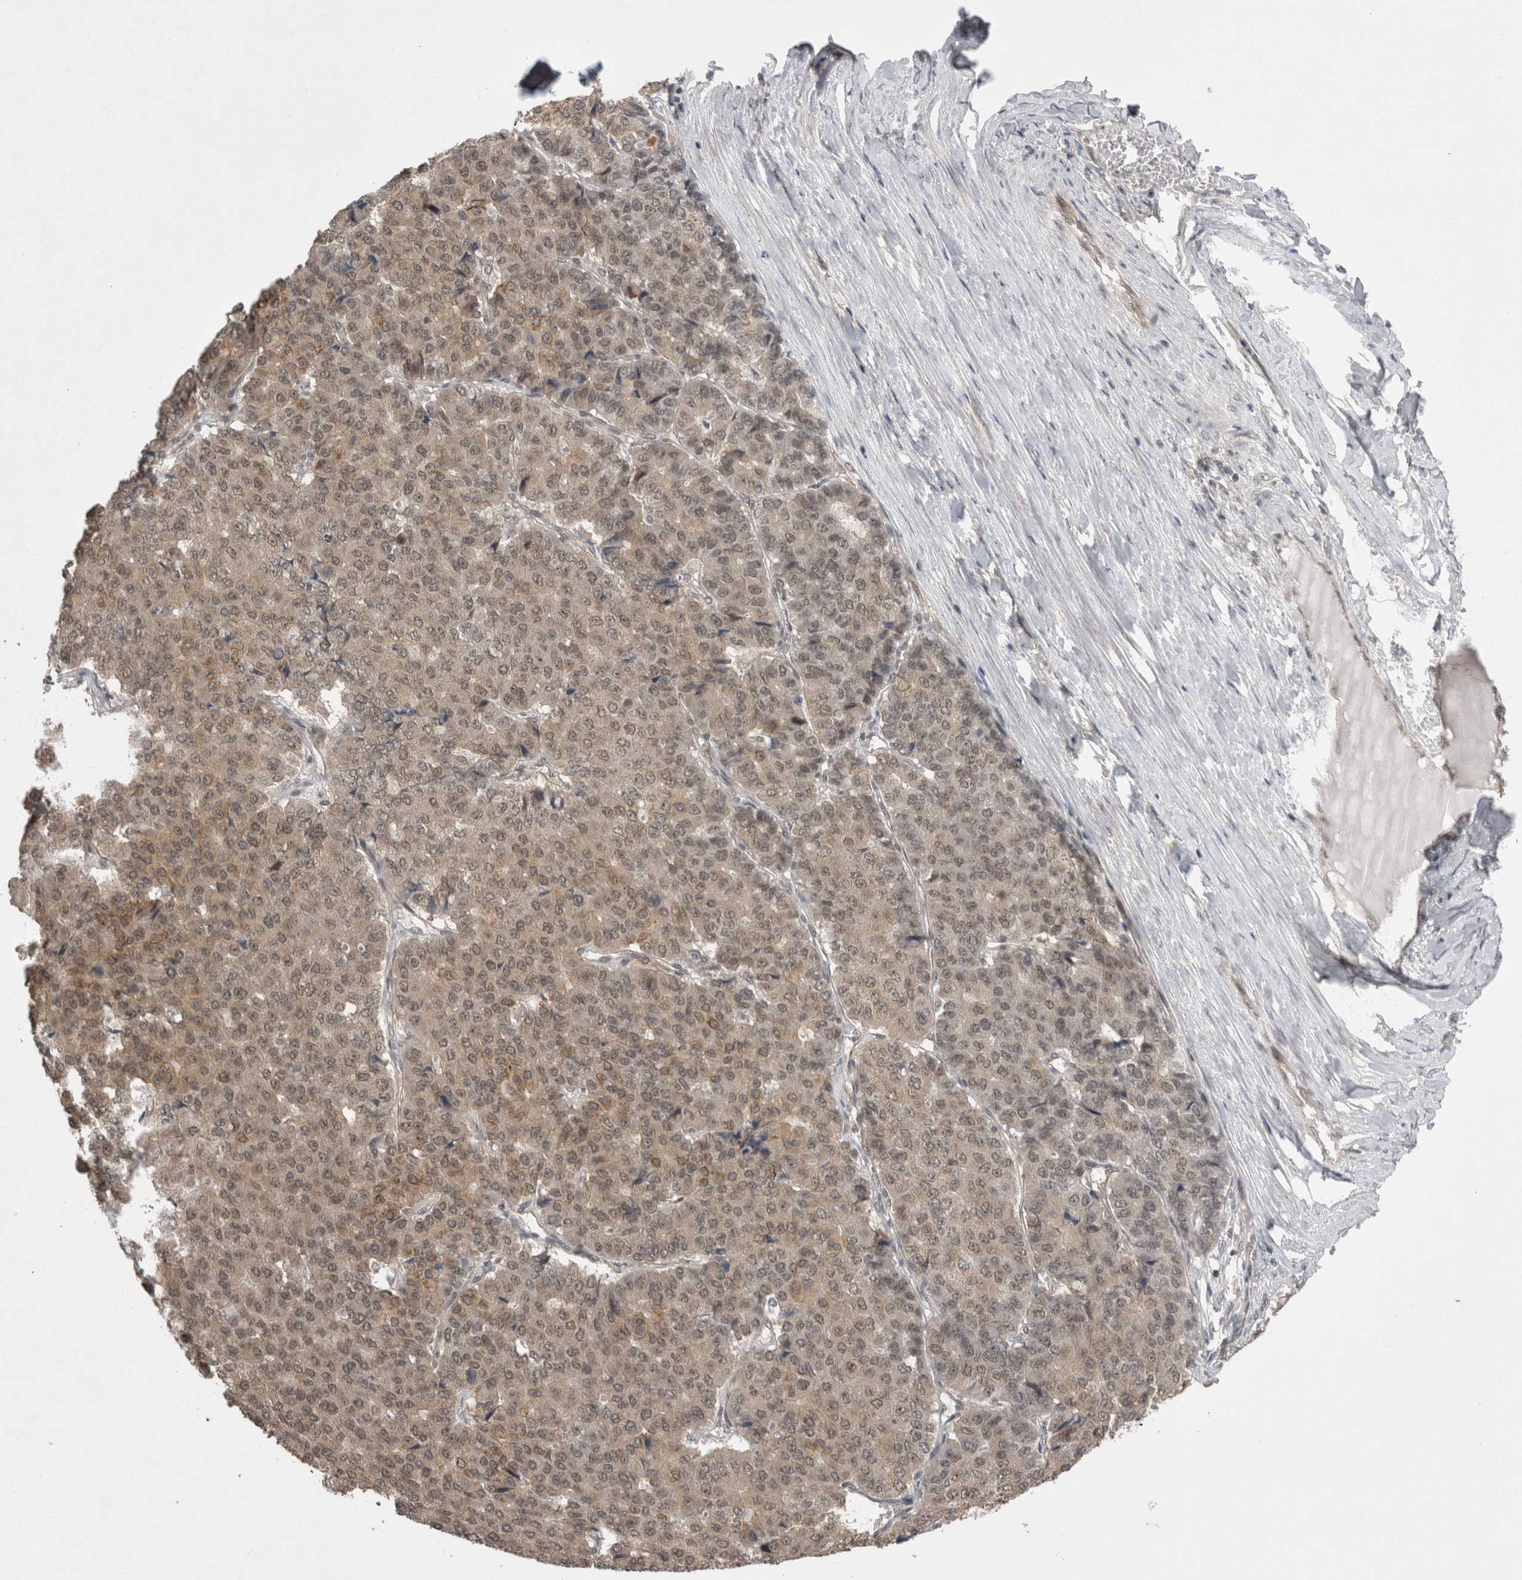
{"staining": {"intensity": "weak", "quantity": ">75%", "location": "cytoplasmic/membranous"}, "tissue": "pancreatic cancer", "cell_type": "Tumor cells", "image_type": "cancer", "snomed": [{"axis": "morphology", "description": "Adenocarcinoma, NOS"}, {"axis": "topography", "description": "Pancreas"}], "caption": "Immunohistochemistry of pancreatic cancer reveals low levels of weak cytoplasmic/membranous staining in approximately >75% of tumor cells.", "gene": "ZNF341", "patient": {"sex": "male", "age": 50}}